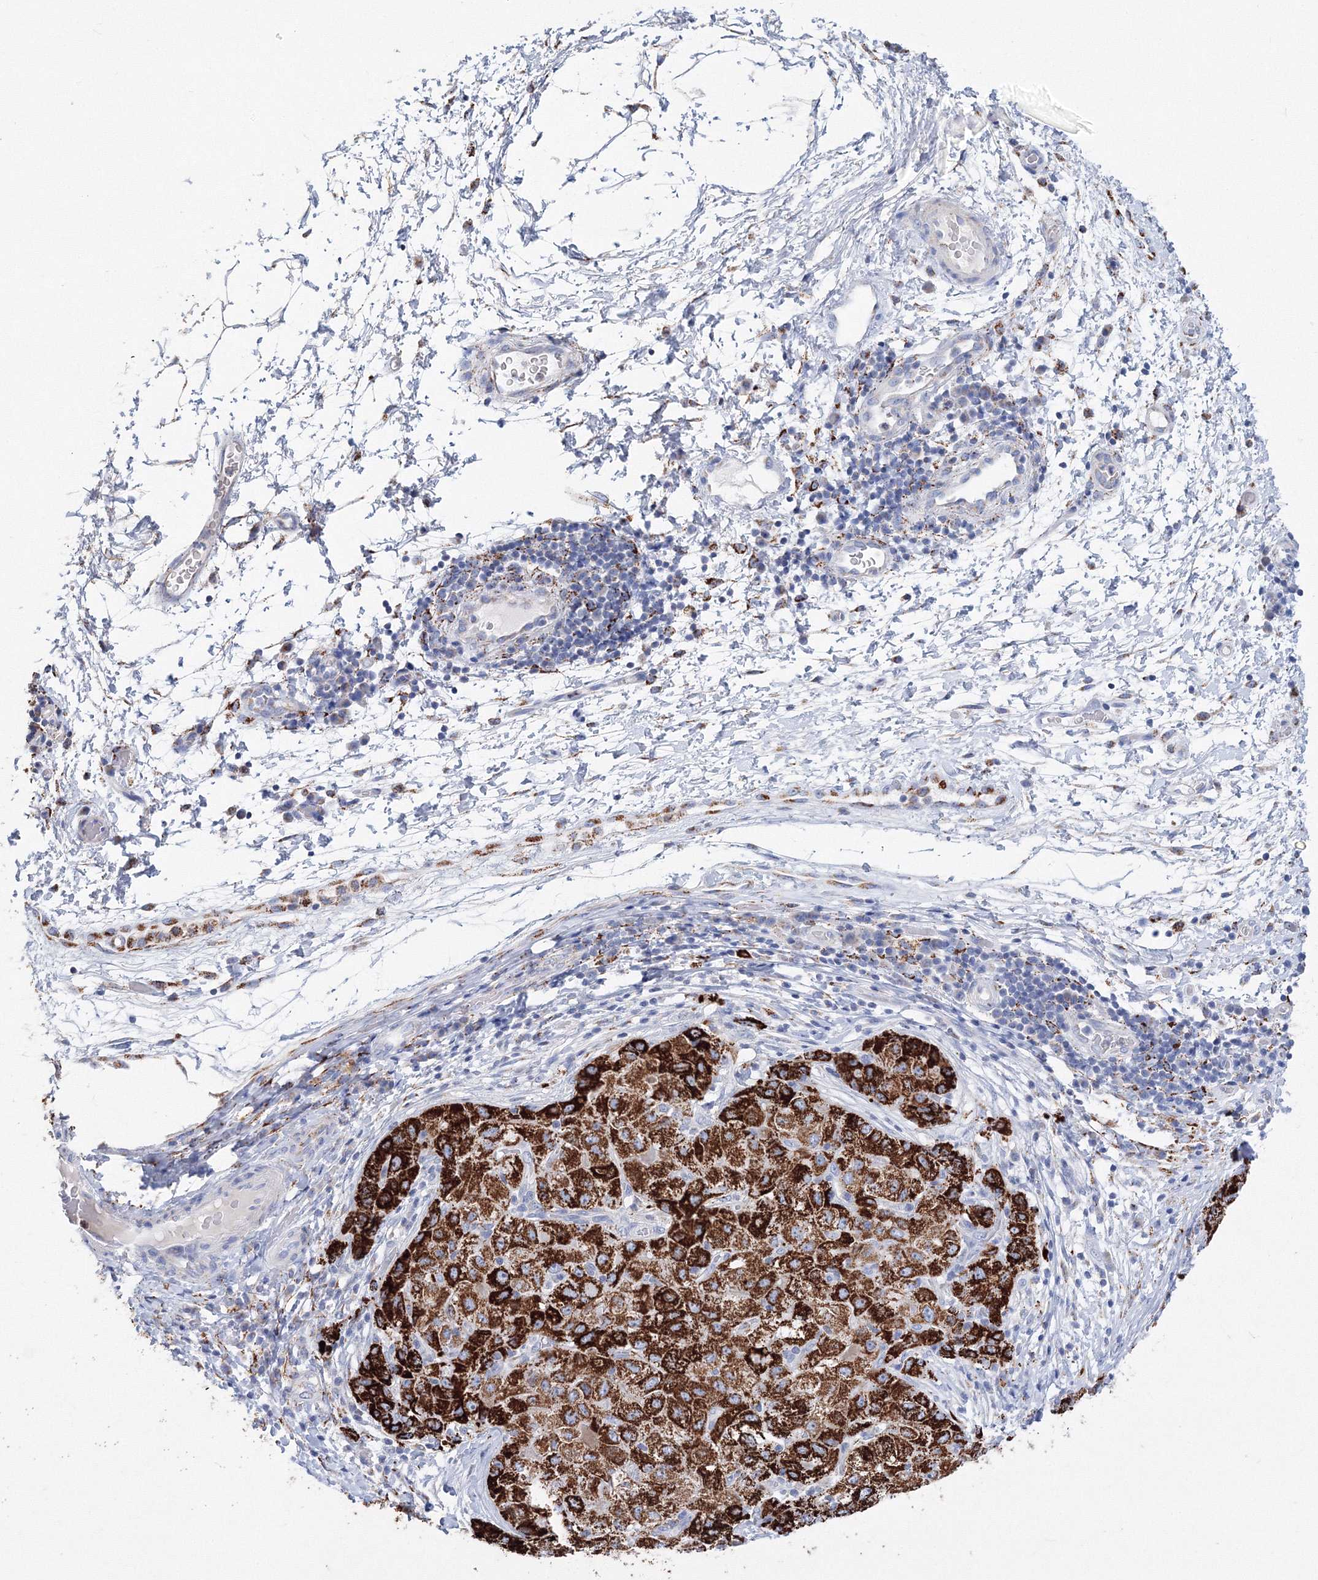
{"staining": {"intensity": "strong", "quantity": ">75%", "location": "cytoplasmic/membranous"}, "tissue": "liver cancer", "cell_type": "Tumor cells", "image_type": "cancer", "snomed": [{"axis": "morphology", "description": "Carcinoma, Hepatocellular, NOS"}, {"axis": "topography", "description": "Liver"}], "caption": "An immunohistochemistry micrograph of neoplastic tissue is shown. Protein staining in brown labels strong cytoplasmic/membranous positivity in liver cancer within tumor cells. (IHC, brightfield microscopy, high magnification).", "gene": "MERTK", "patient": {"sex": "male", "age": 80}}